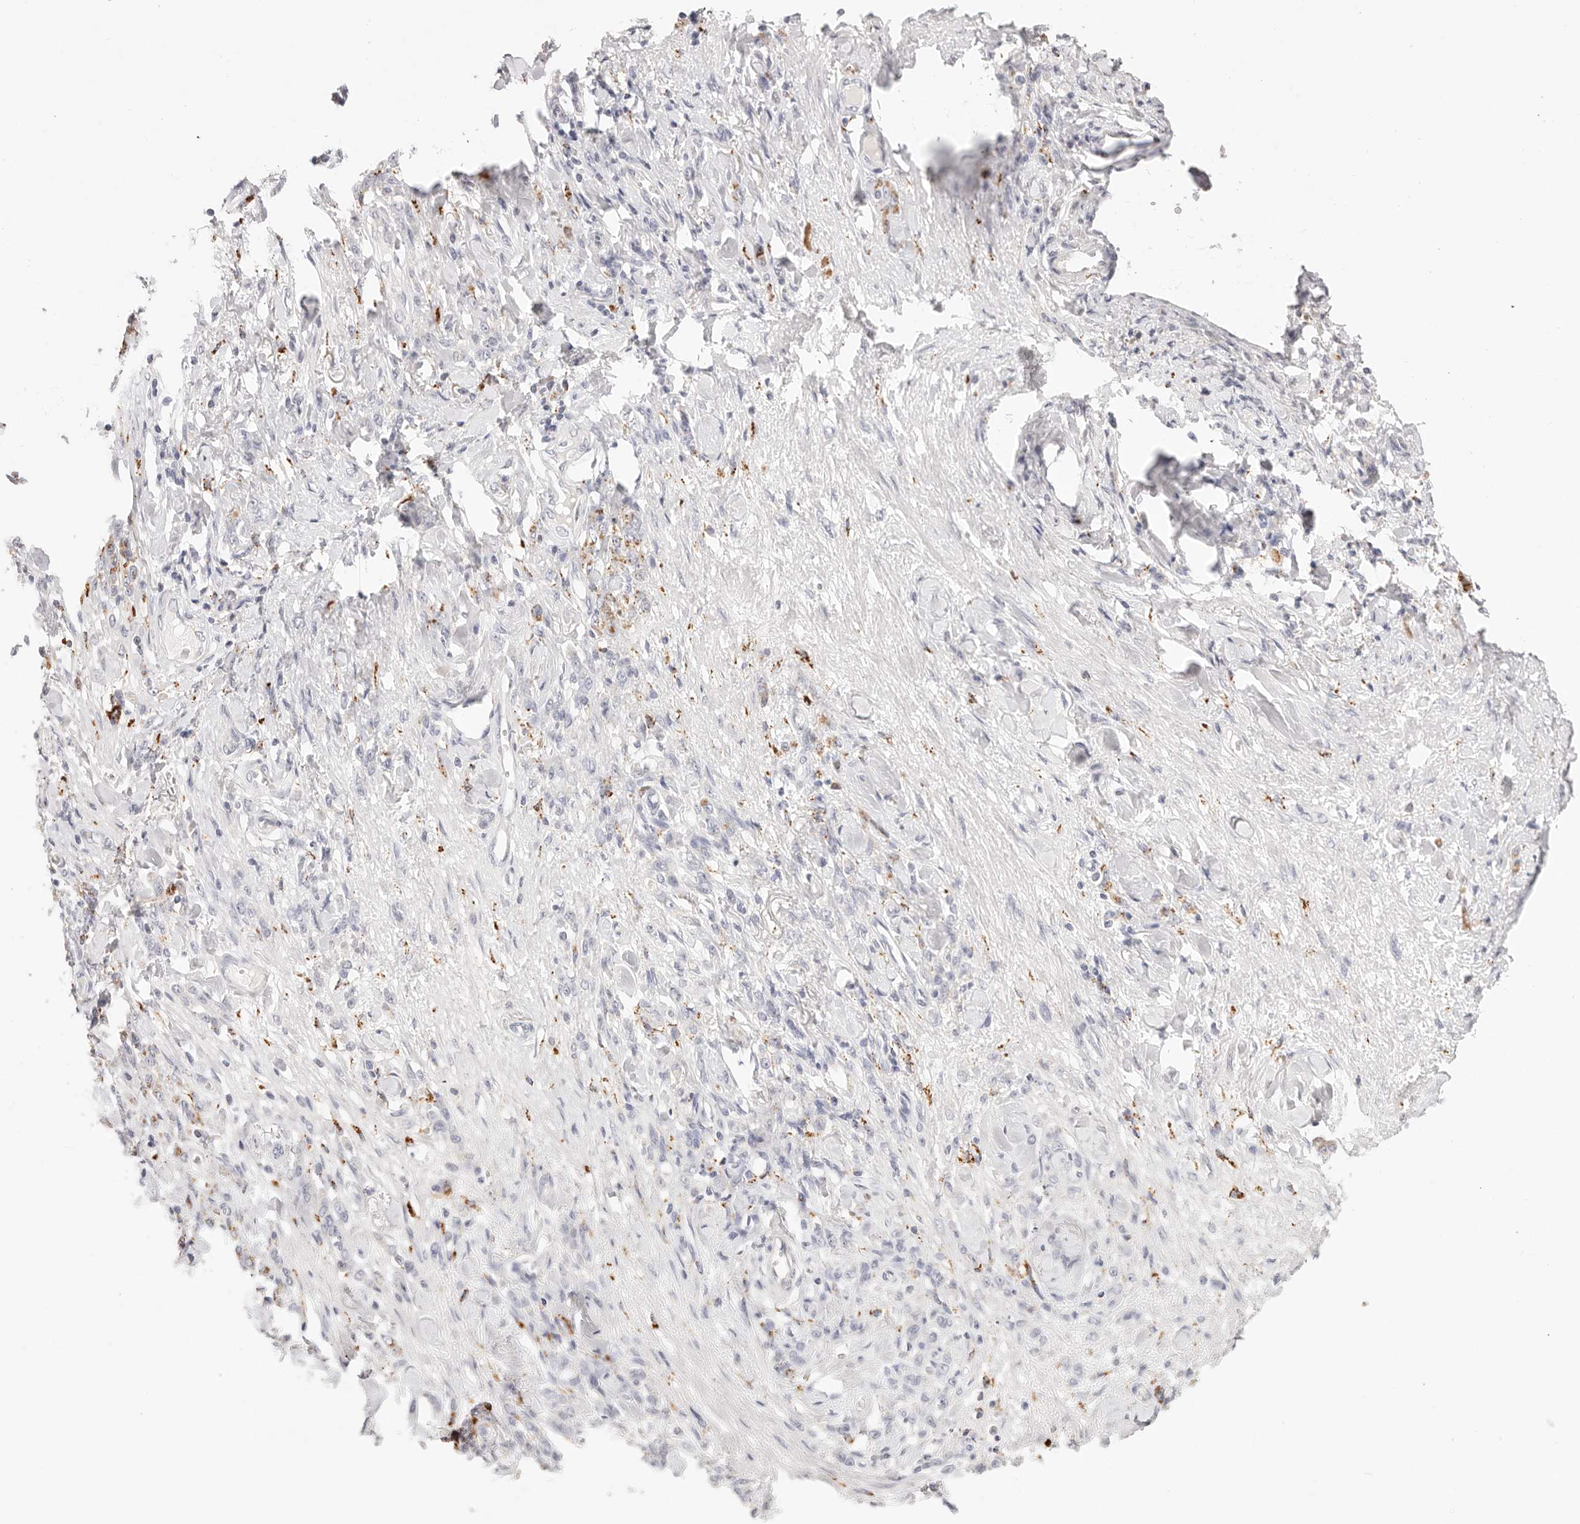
{"staining": {"intensity": "moderate", "quantity": "<25%", "location": "cytoplasmic/membranous"}, "tissue": "stomach cancer", "cell_type": "Tumor cells", "image_type": "cancer", "snomed": [{"axis": "morphology", "description": "Normal tissue, NOS"}, {"axis": "morphology", "description": "Adenocarcinoma, NOS"}, {"axis": "topography", "description": "Stomach"}], "caption": "A high-resolution micrograph shows IHC staining of adenocarcinoma (stomach), which shows moderate cytoplasmic/membranous expression in about <25% of tumor cells. (Brightfield microscopy of DAB IHC at high magnification).", "gene": "STKLD1", "patient": {"sex": "male", "age": 82}}